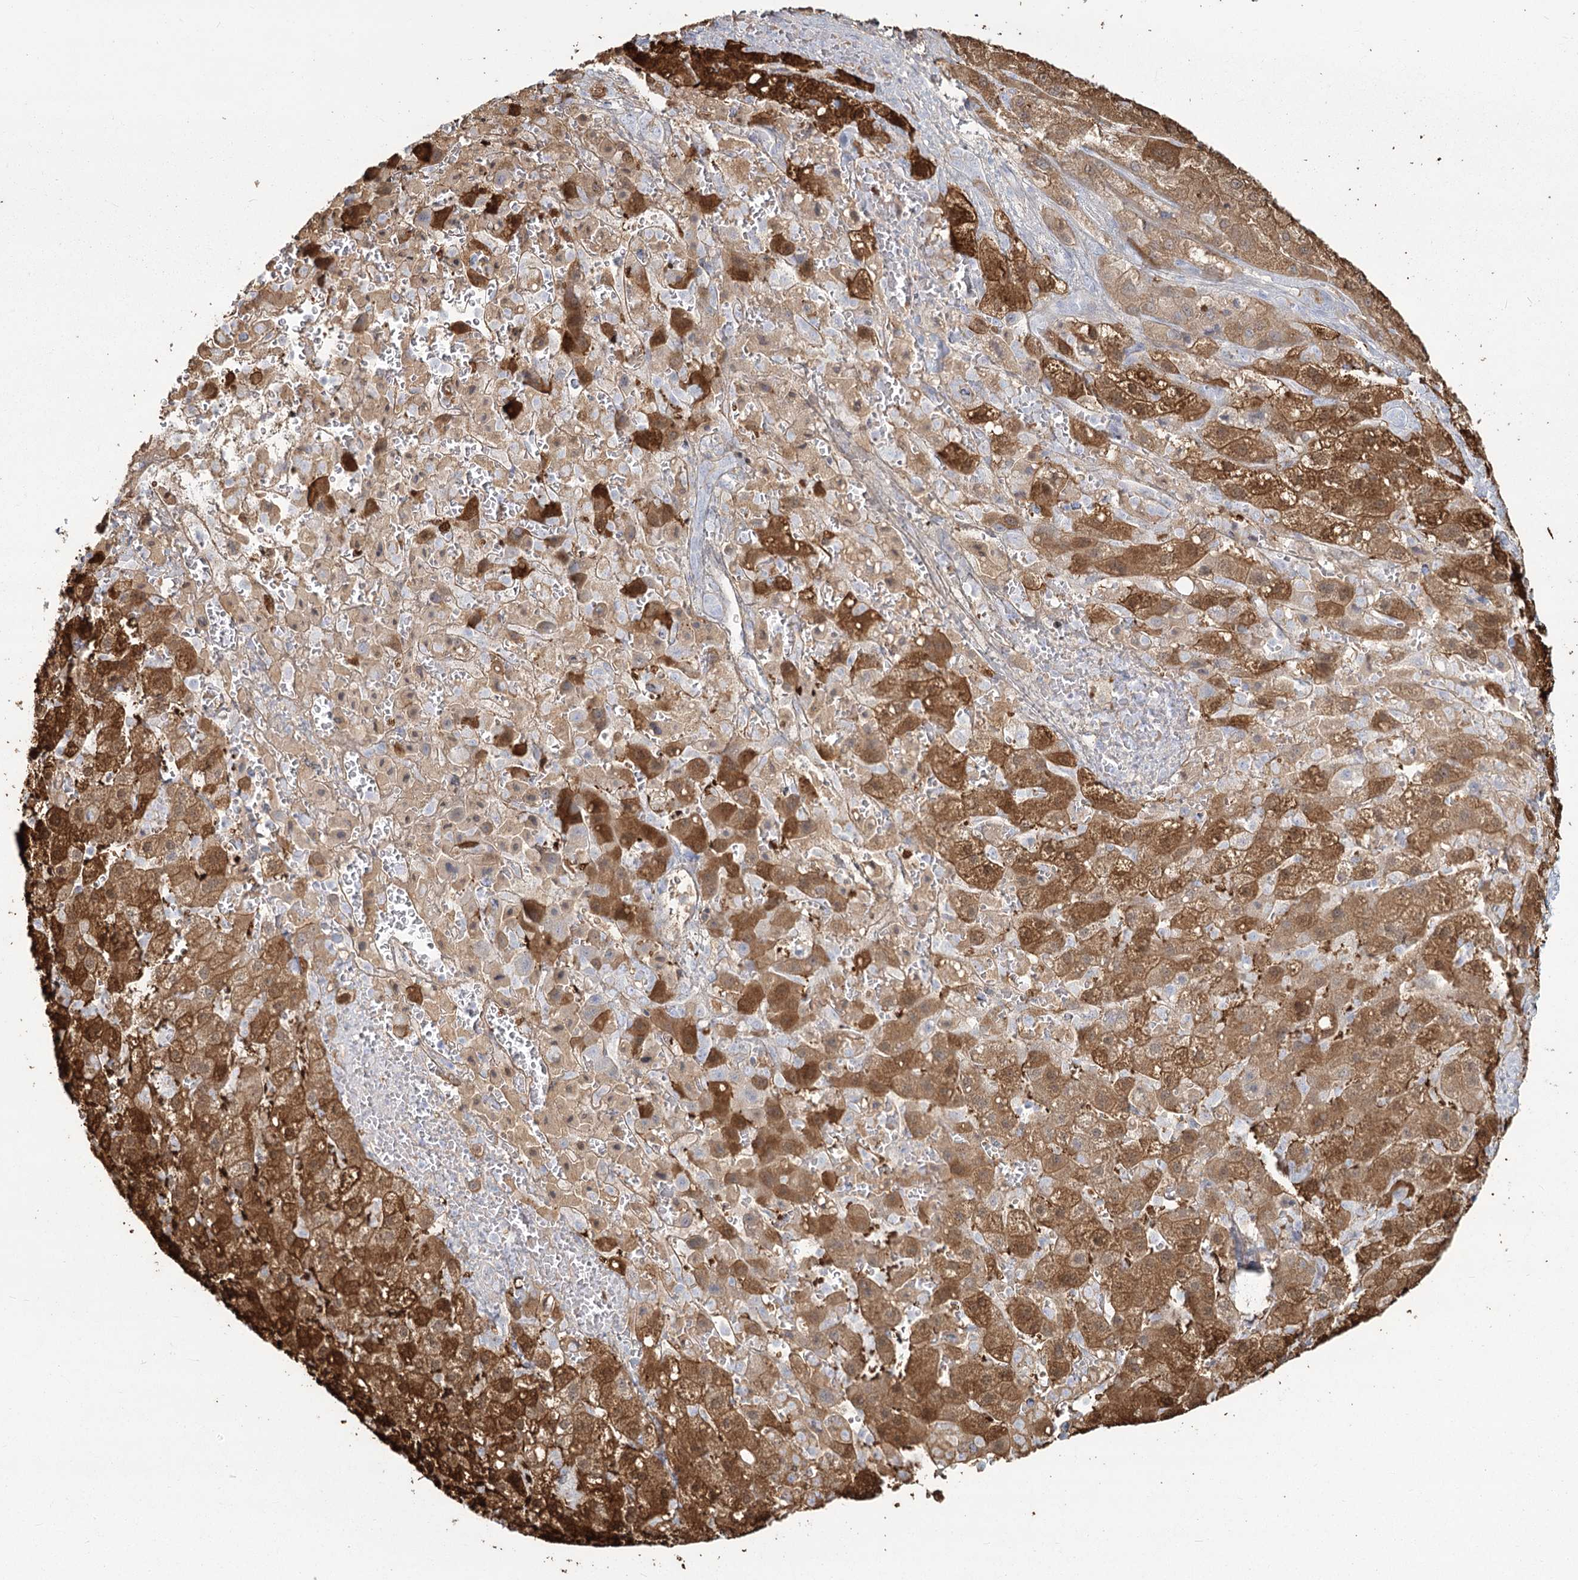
{"staining": {"intensity": "moderate", "quantity": ">75%", "location": "cytoplasmic/membranous"}, "tissue": "liver cancer", "cell_type": "Tumor cells", "image_type": "cancer", "snomed": [{"axis": "morphology", "description": "Carcinoma, Hepatocellular, NOS"}, {"axis": "topography", "description": "Liver"}], "caption": "Liver hepatocellular carcinoma stained for a protein (brown) reveals moderate cytoplasmic/membranous positive staining in approximately >75% of tumor cells.", "gene": "SLC6A19", "patient": {"sex": "male", "age": 57}}